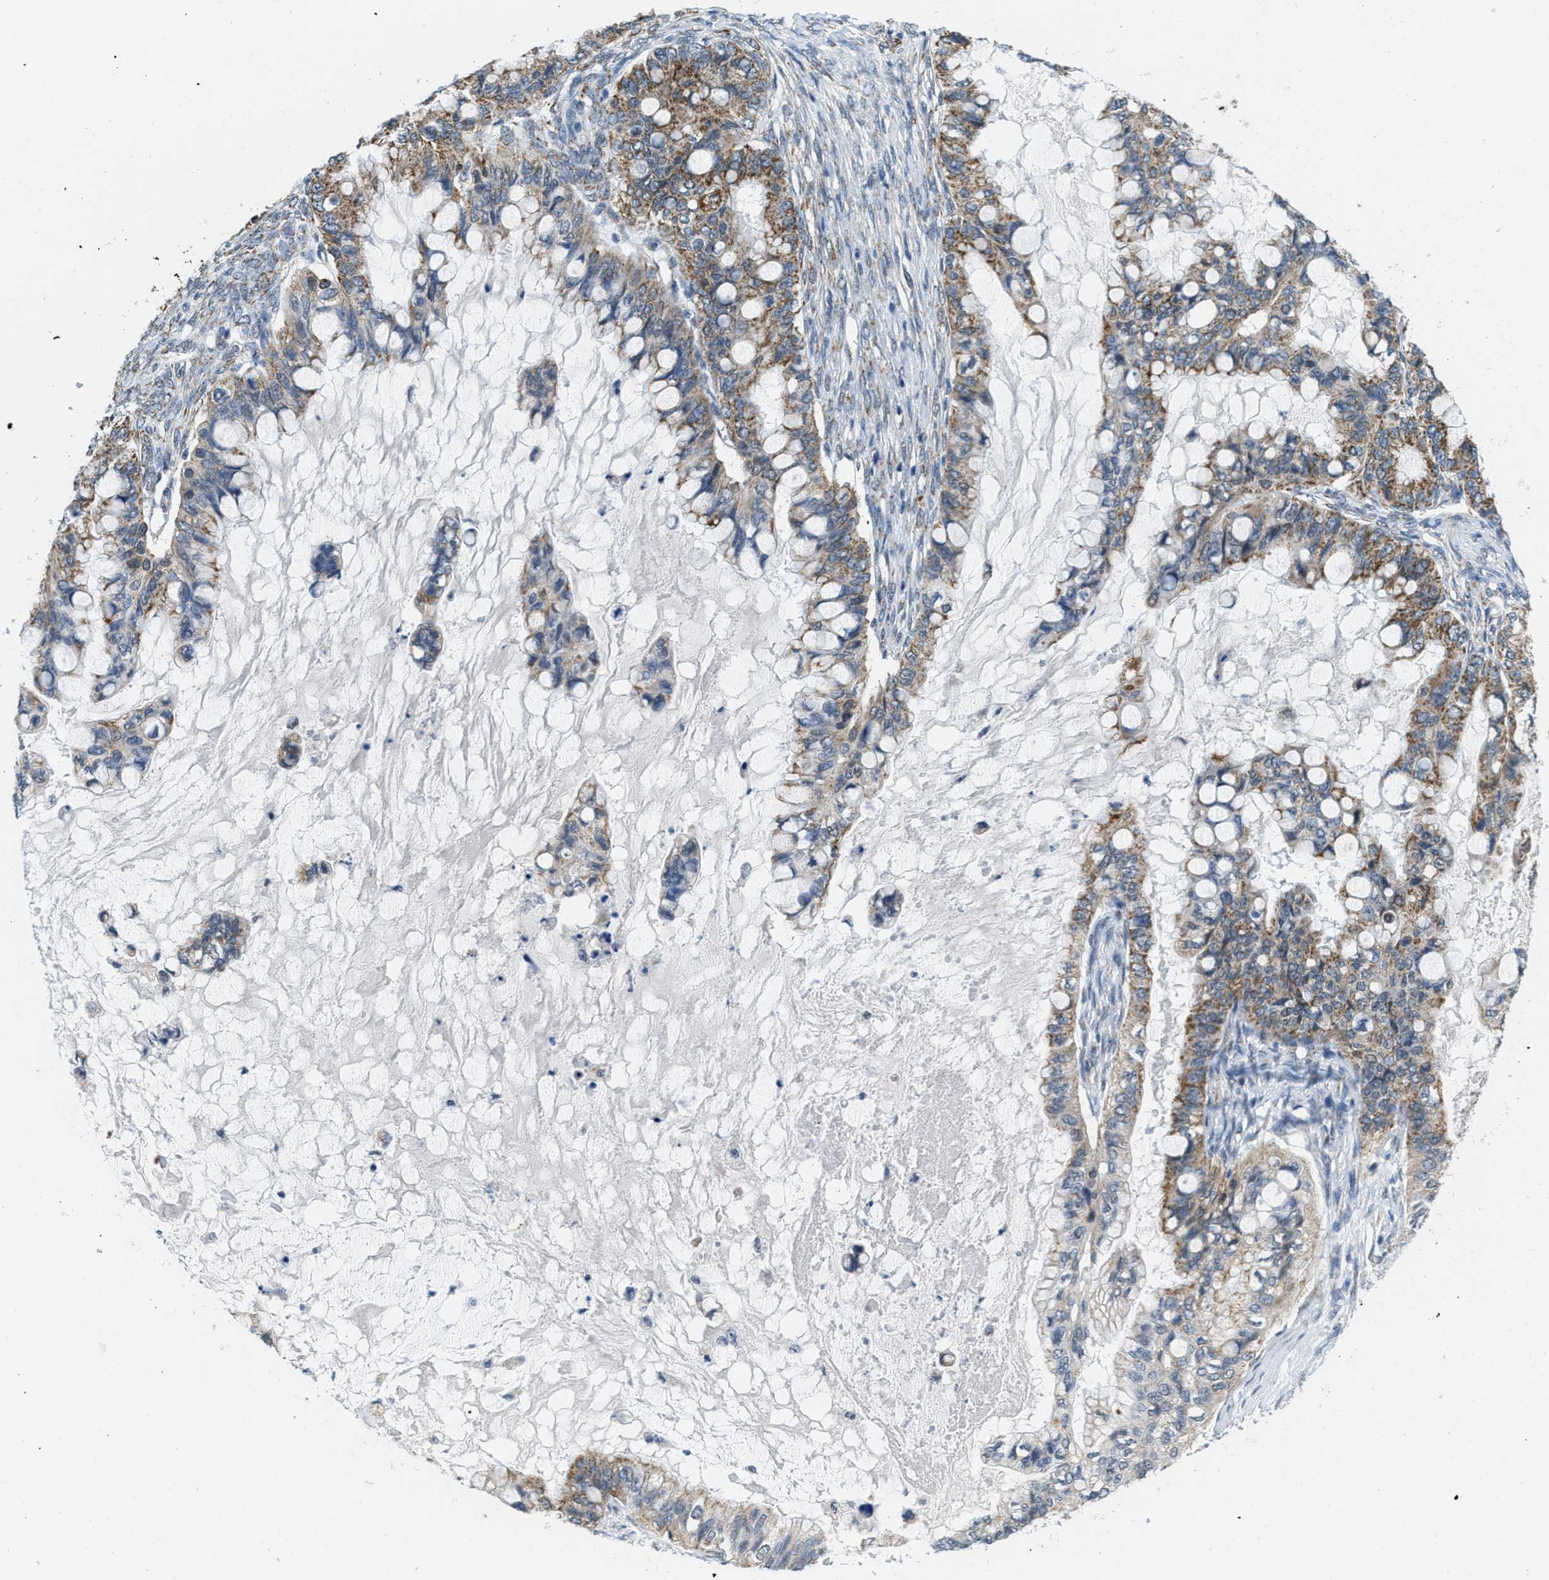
{"staining": {"intensity": "moderate", "quantity": ">75%", "location": "cytoplasmic/membranous"}, "tissue": "ovarian cancer", "cell_type": "Tumor cells", "image_type": "cancer", "snomed": [{"axis": "morphology", "description": "Cystadenocarcinoma, mucinous, NOS"}, {"axis": "topography", "description": "Ovary"}], "caption": "A brown stain shows moderate cytoplasmic/membranous expression of a protein in human ovarian cancer (mucinous cystadenocarcinoma) tumor cells. The protein is shown in brown color, while the nuclei are stained blue.", "gene": "TOMM70", "patient": {"sex": "female", "age": 80}}